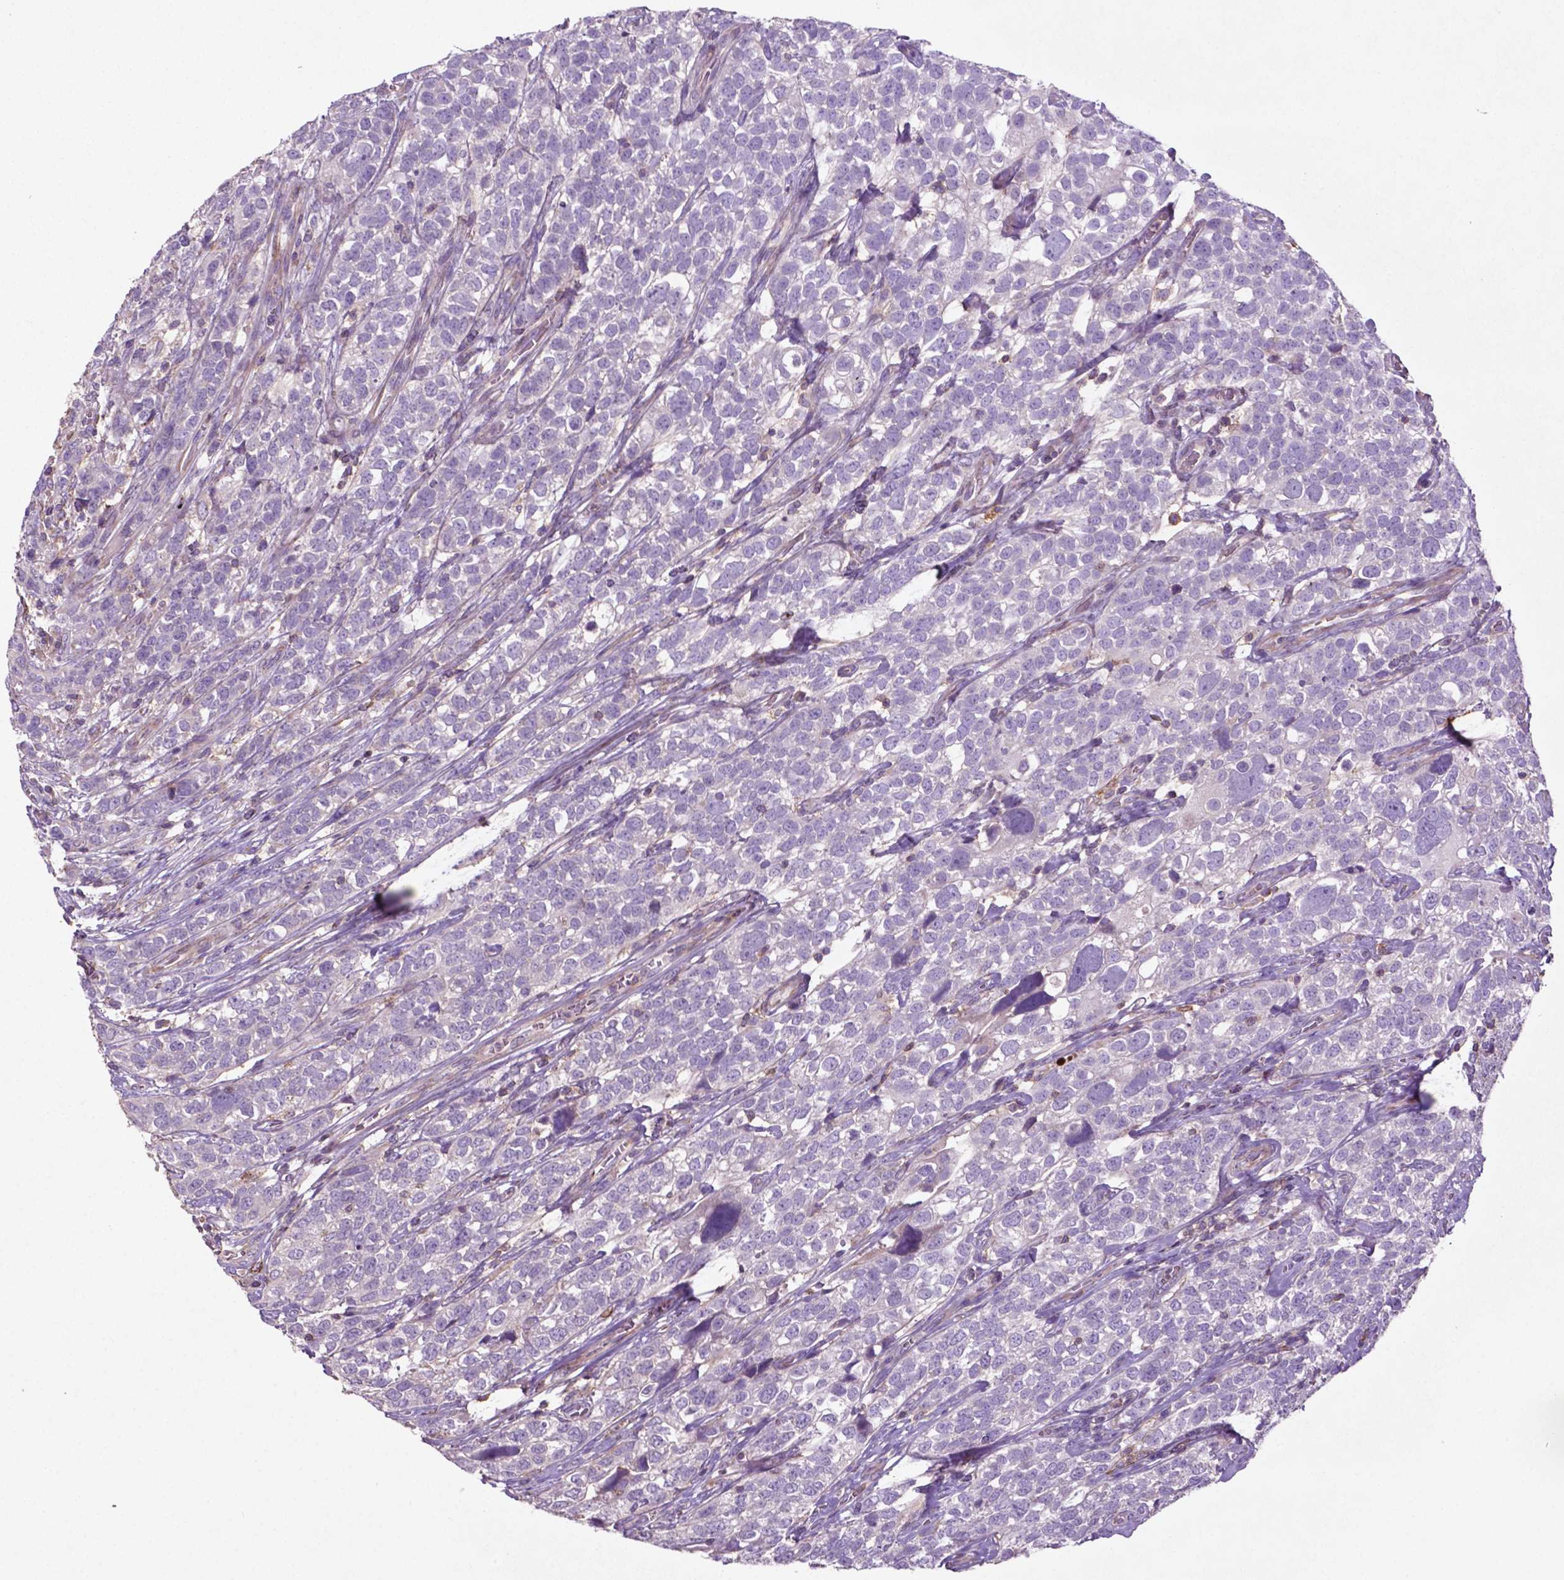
{"staining": {"intensity": "negative", "quantity": "none", "location": "none"}, "tissue": "urothelial cancer", "cell_type": "Tumor cells", "image_type": "cancer", "snomed": [{"axis": "morphology", "description": "Urothelial carcinoma, High grade"}, {"axis": "topography", "description": "Urinary bladder"}], "caption": "Photomicrograph shows no significant protein staining in tumor cells of urothelial cancer.", "gene": "BMP4", "patient": {"sex": "female", "age": 58}}